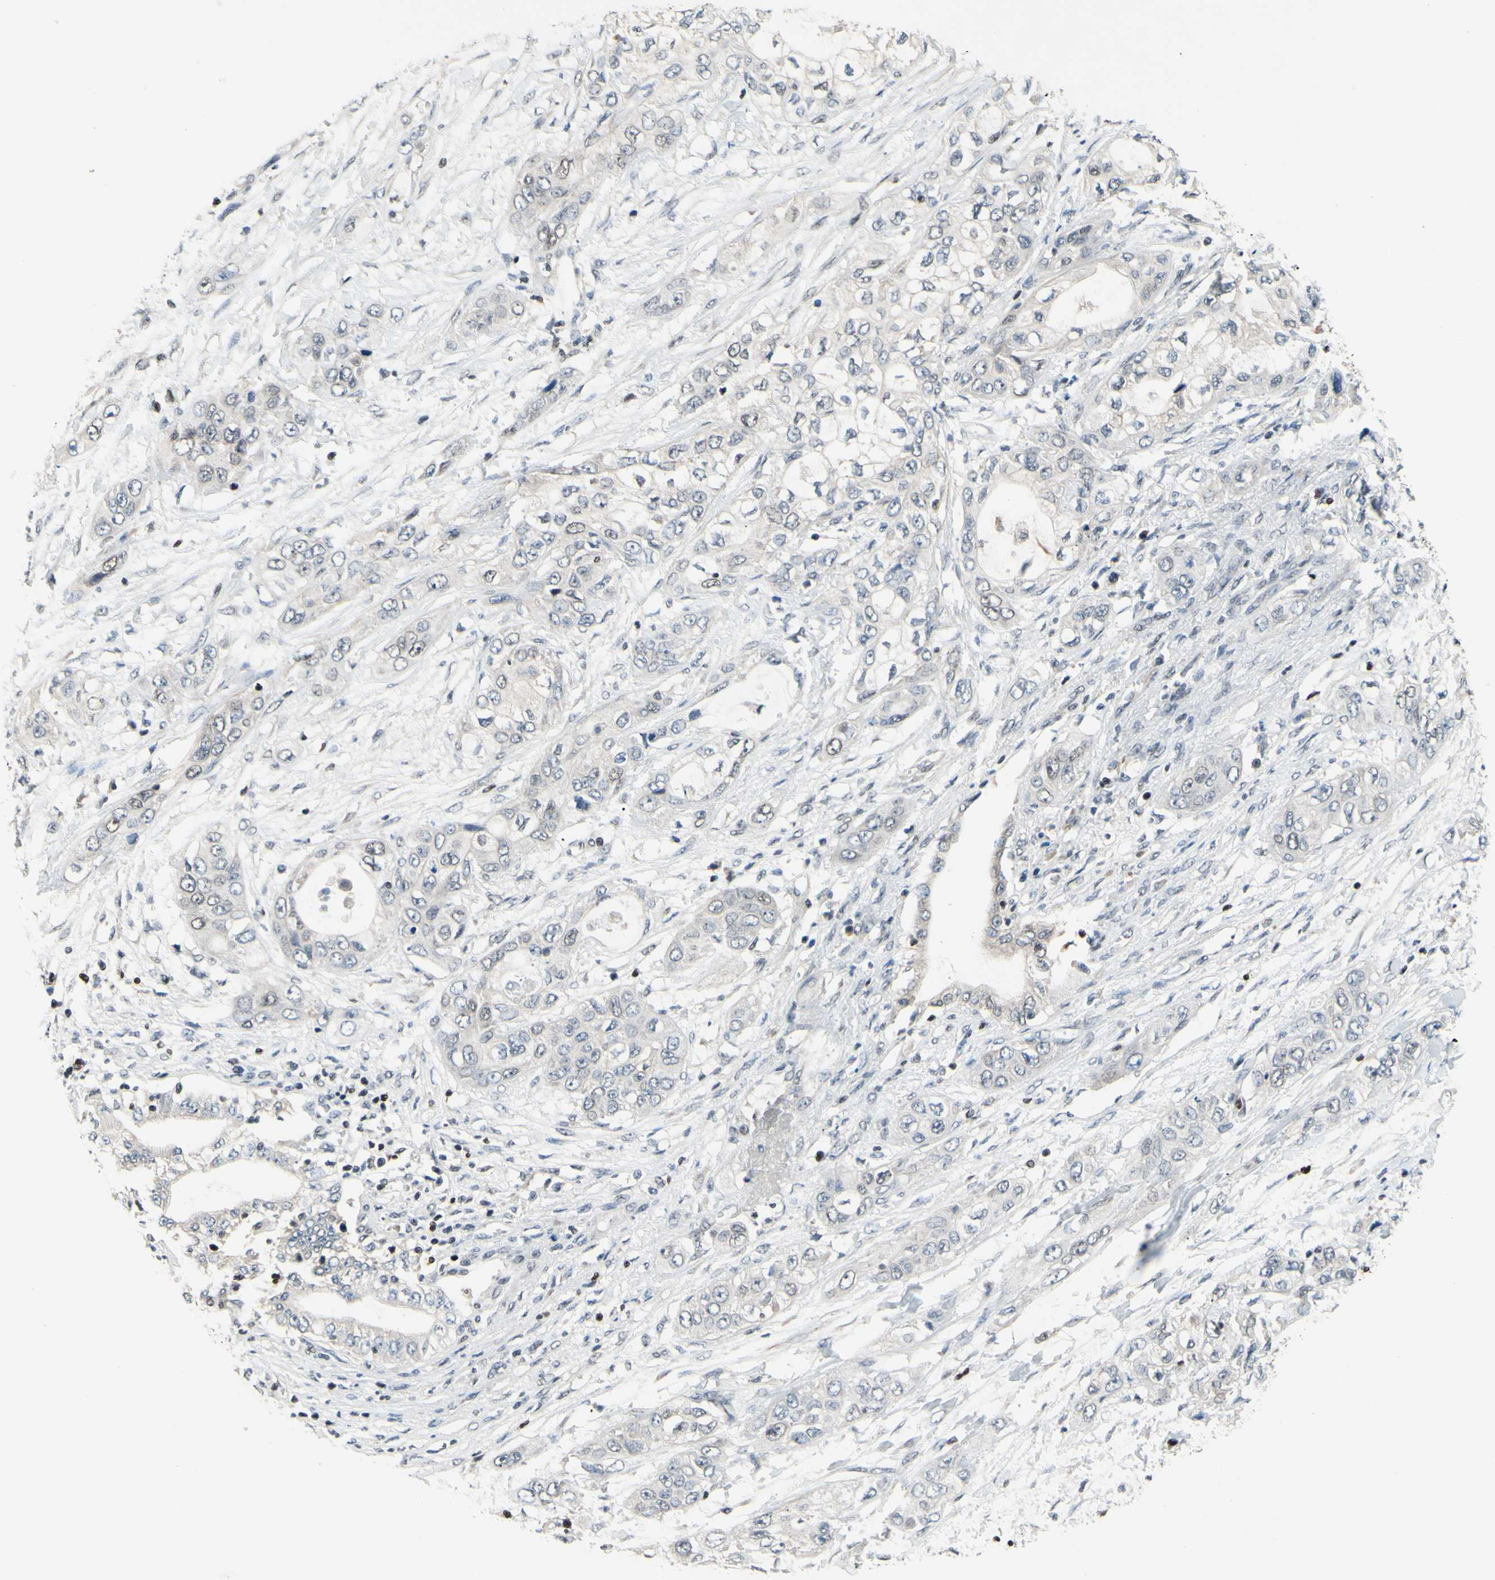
{"staining": {"intensity": "negative", "quantity": "none", "location": "none"}, "tissue": "pancreatic cancer", "cell_type": "Tumor cells", "image_type": "cancer", "snomed": [{"axis": "morphology", "description": "Adenocarcinoma, NOS"}, {"axis": "topography", "description": "Pancreas"}], "caption": "Histopathology image shows no protein expression in tumor cells of pancreatic adenocarcinoma tissue. (IHC, brightfield microscopy, high magnification).", "gene": "SP4", "patient": {"sex": "female", "age": 70}}